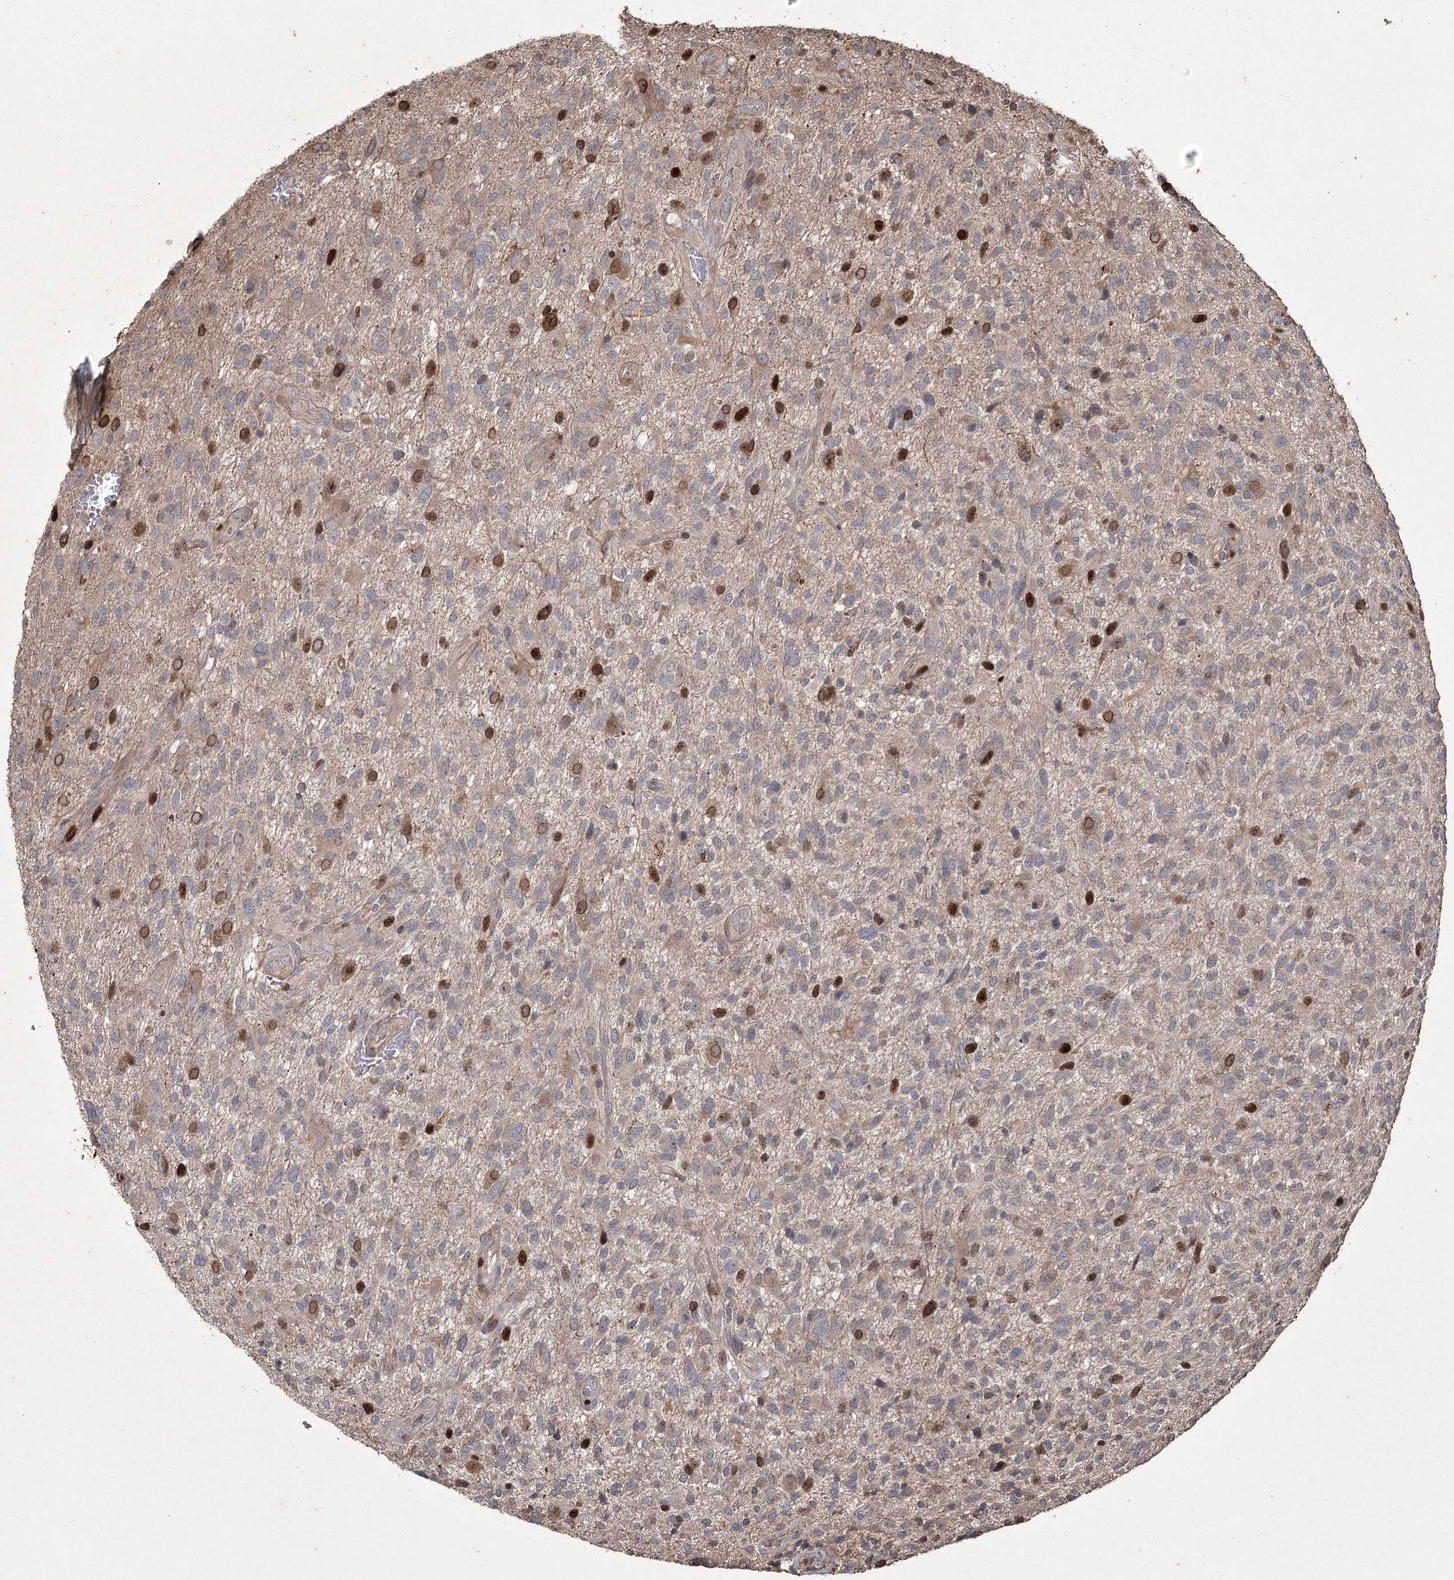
{"staining": {"intensity": "moderate", "quantity": "<25%", "location": "nuclear"}, "tissue": "glioma", "cell_type": "Tumor cells", "image_type": "cancer", "snomed": [{"axis": "morphology", "description": "Glioma, malignant, High grade"}, {"axis": "topography", "description": "Brain"}], "caption": "Moderate nuclear positivity is present in about <25% of tumor cells in malignant high-grade glioma. The protein is stained brown, and the nuclei are stained in blue (DAB (3,3'-diaminobenzidine) IHC with brightfield microscopy, high magnification).", "gene": "PRC1", "patient": {"sex": "male", "age": 47}}